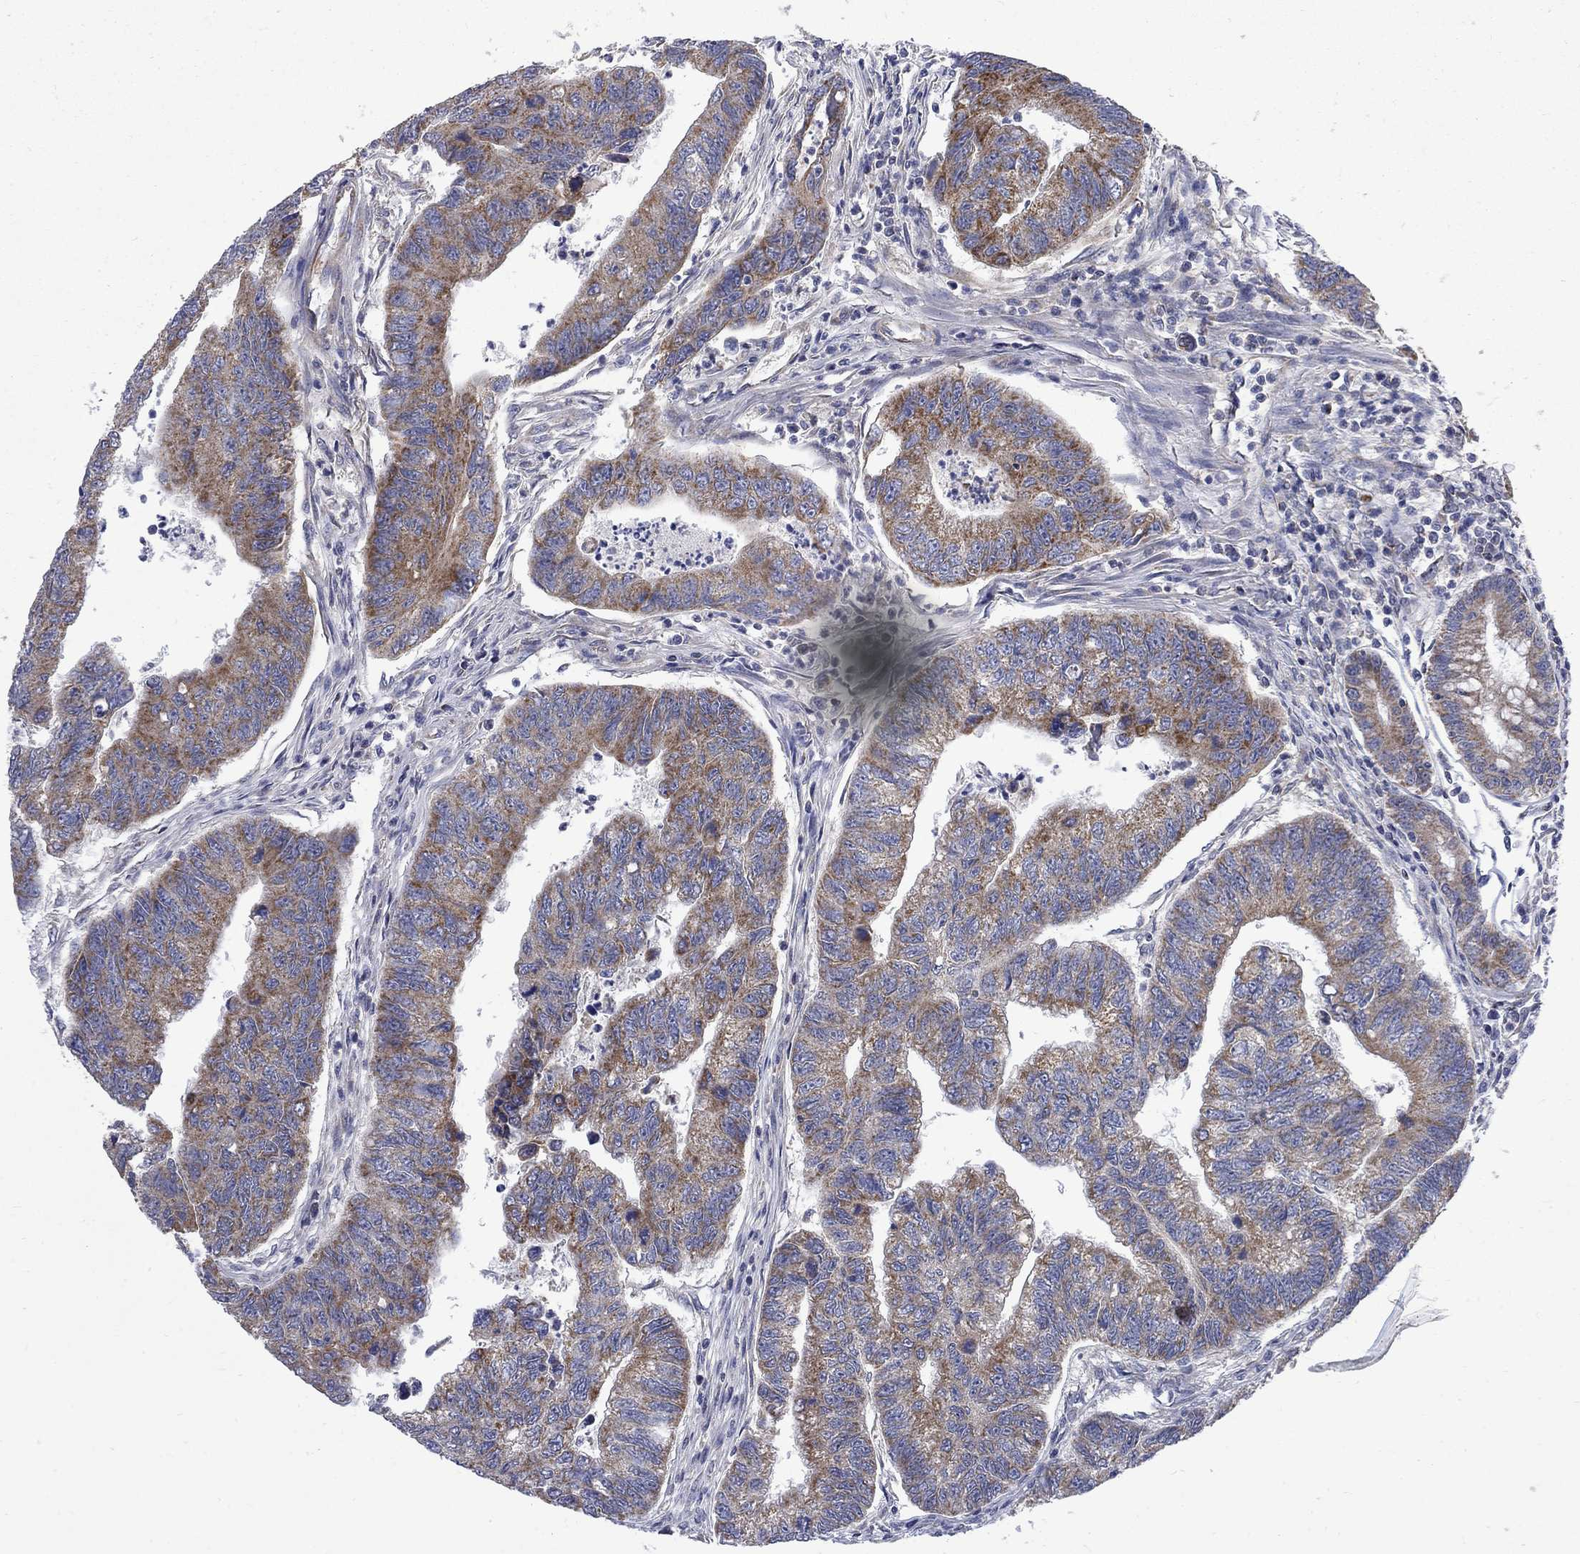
{"staining": {"intensity": "moderate", "quantity": "25%-75%", "location": "cytoplasmic/membranous"}, "tissue": "colorectal cancer", "cell_type": "Tumor cells", "image_type": "cancer", "snomed": [{"axis": "morphology", "description": "Adenocarcinoma, NOS"}, {"axis": "topography", "description": "Colon"}], "caption": "Tumor cells display medium levels of moderate cytoplasmic/membranous staining in about 25%-75% of cells in colorectal adenocarcinoma. The staining is performed using DAB brown chromogen to label protein expression. The nuclei are counter-stained blue using hematoxylin.", "gene": "HSPA12A", "patient": {"sex": "female", "age": 65}}